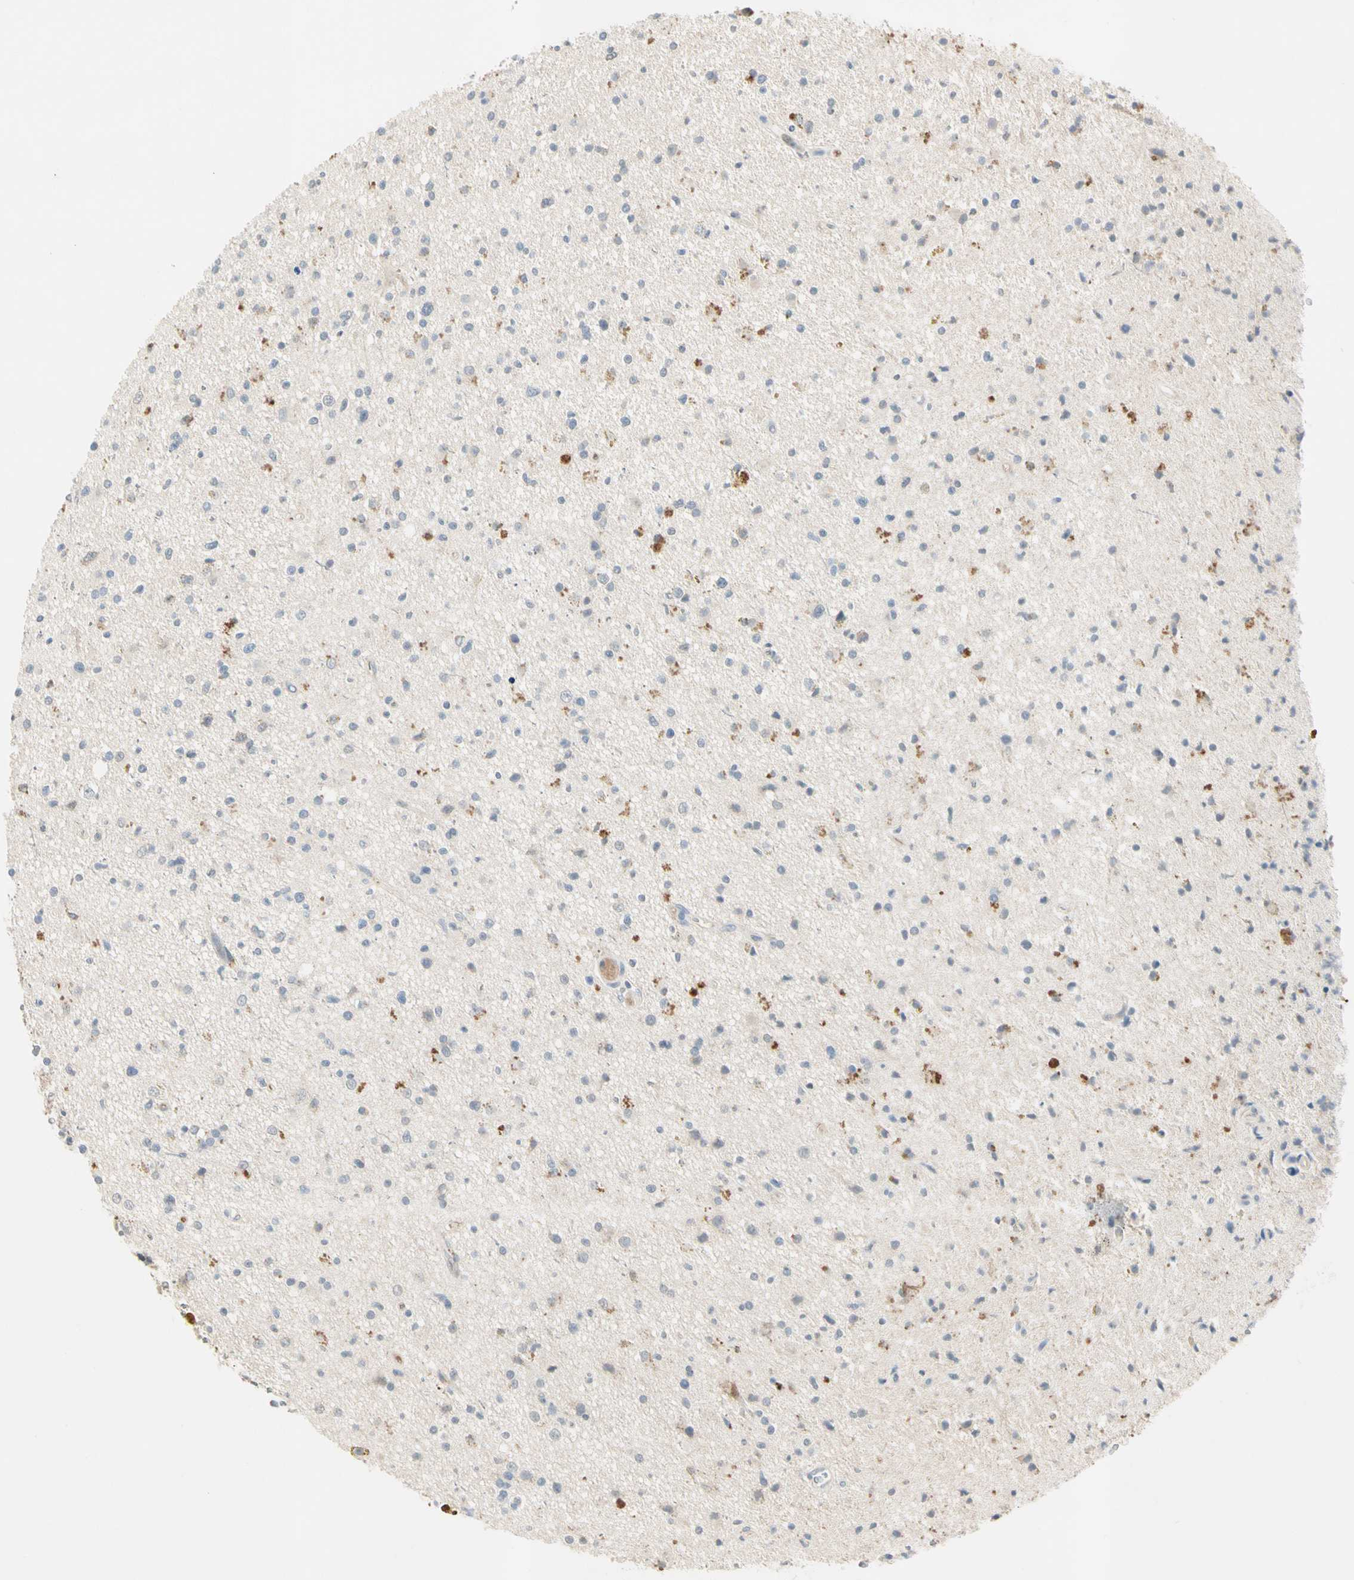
{"staining": {"intensity": "negative", "quantity": "none", "location": "none"}, "tissue": "glioma", "cell_type": "Tumor cells", "image_type": "cancer", "snomed": [{"axis": "morphology", "description": "Glioma, malignant, High grade"}, {"axis": "topography", "description": "Brain"}], "caption": "Tumor cells show no significant protein positivity in malignant high-grade glioma.", "gene": "SERPIND1", "patient": {"sex": "male", "age": 33}}